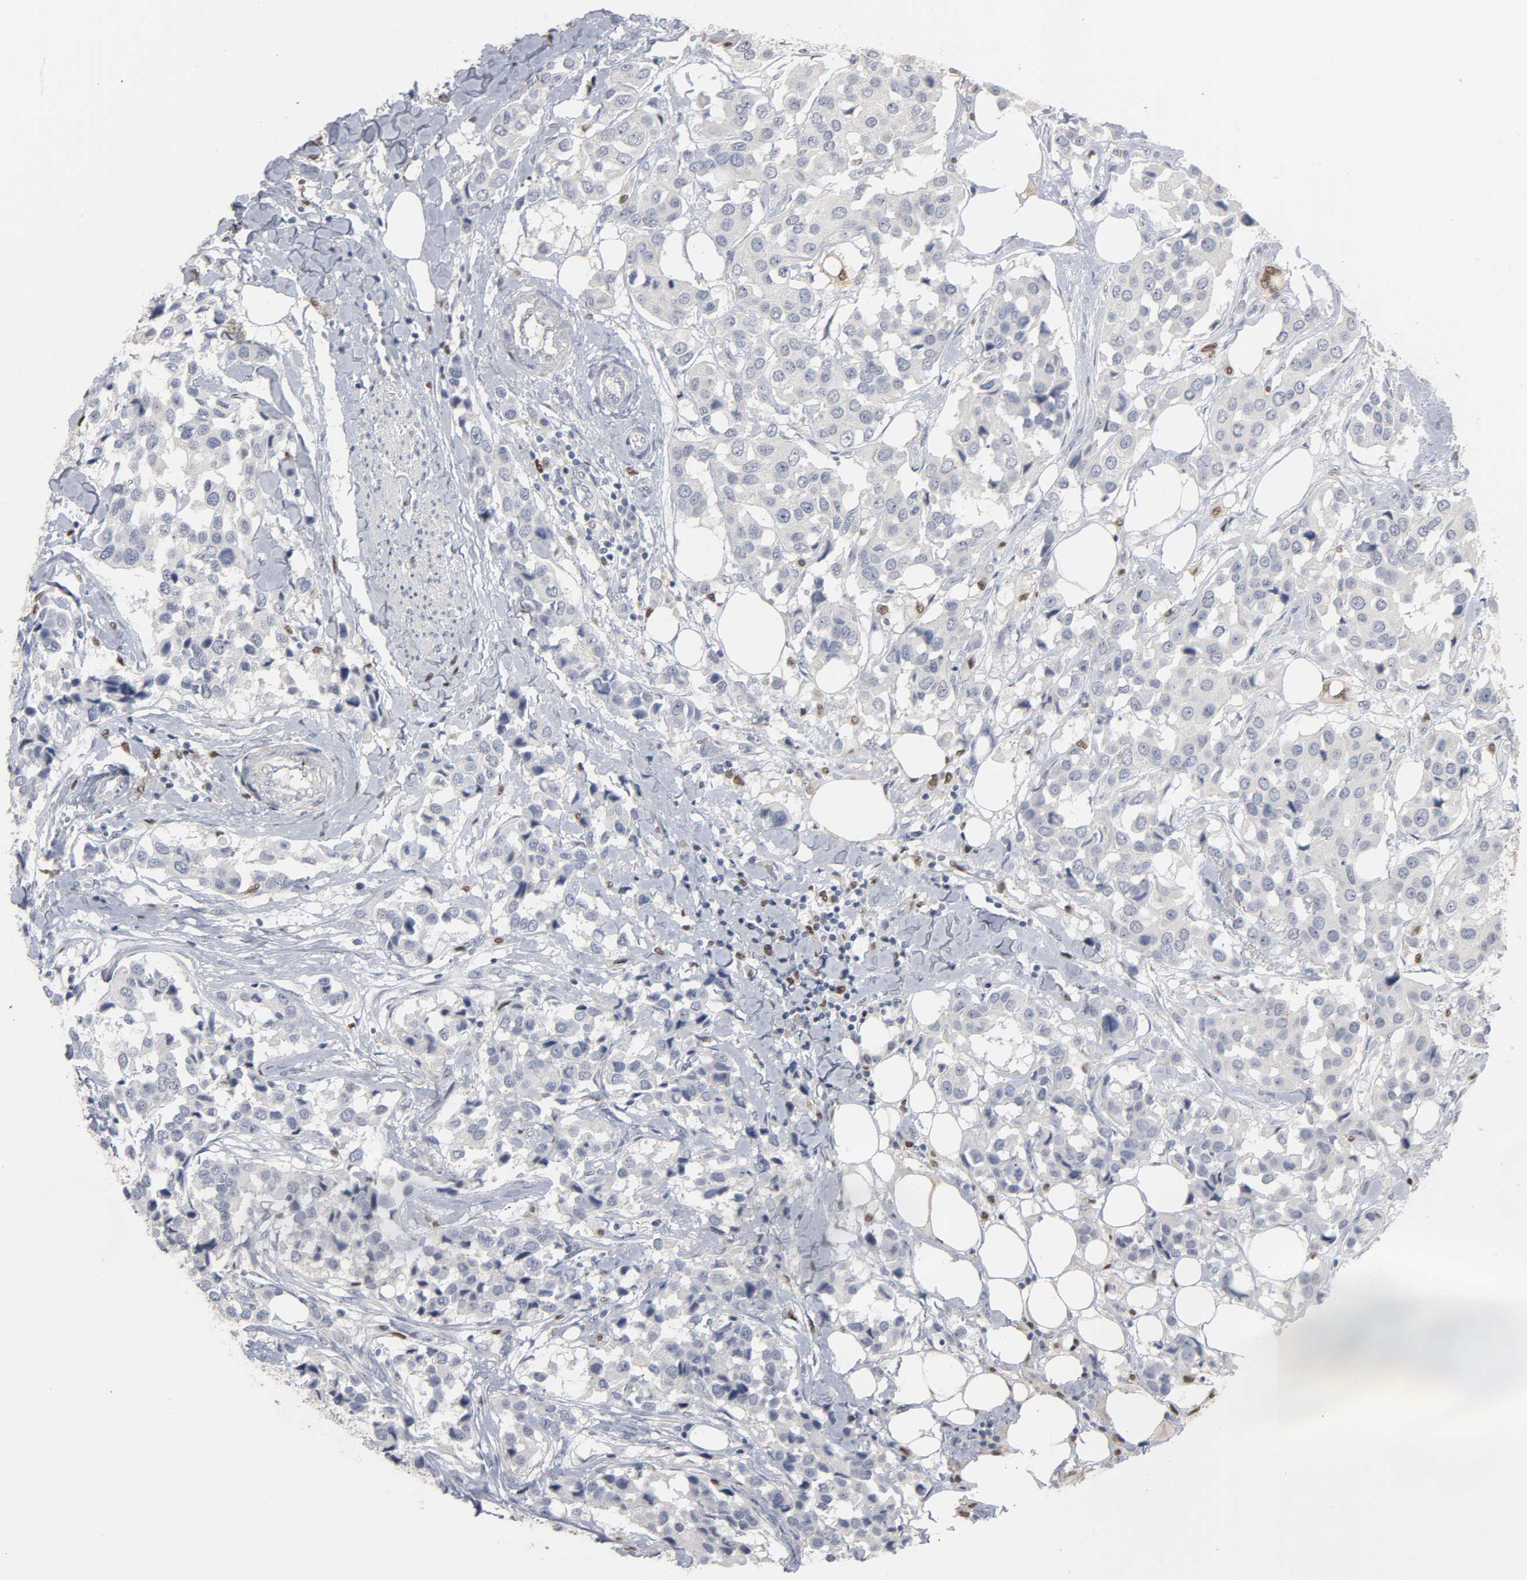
{"staining": {"intensity": "negative", "quantity": "none", "location": "none"}, "tissue": "breast cancer", "cell_type": "Tumor cells", "image_type": "cancer", "snomed": [{"axis": "morphology", "description": "Duct carcinoma"}, {"axis": "topography", "description": "Breast"}], "caption": "The histopathology image displays no staining of tumor cells in invasive ductal carcinoma (breast).", "gene": "SPI1", "patient": {"sex": "female", "age": 80}}